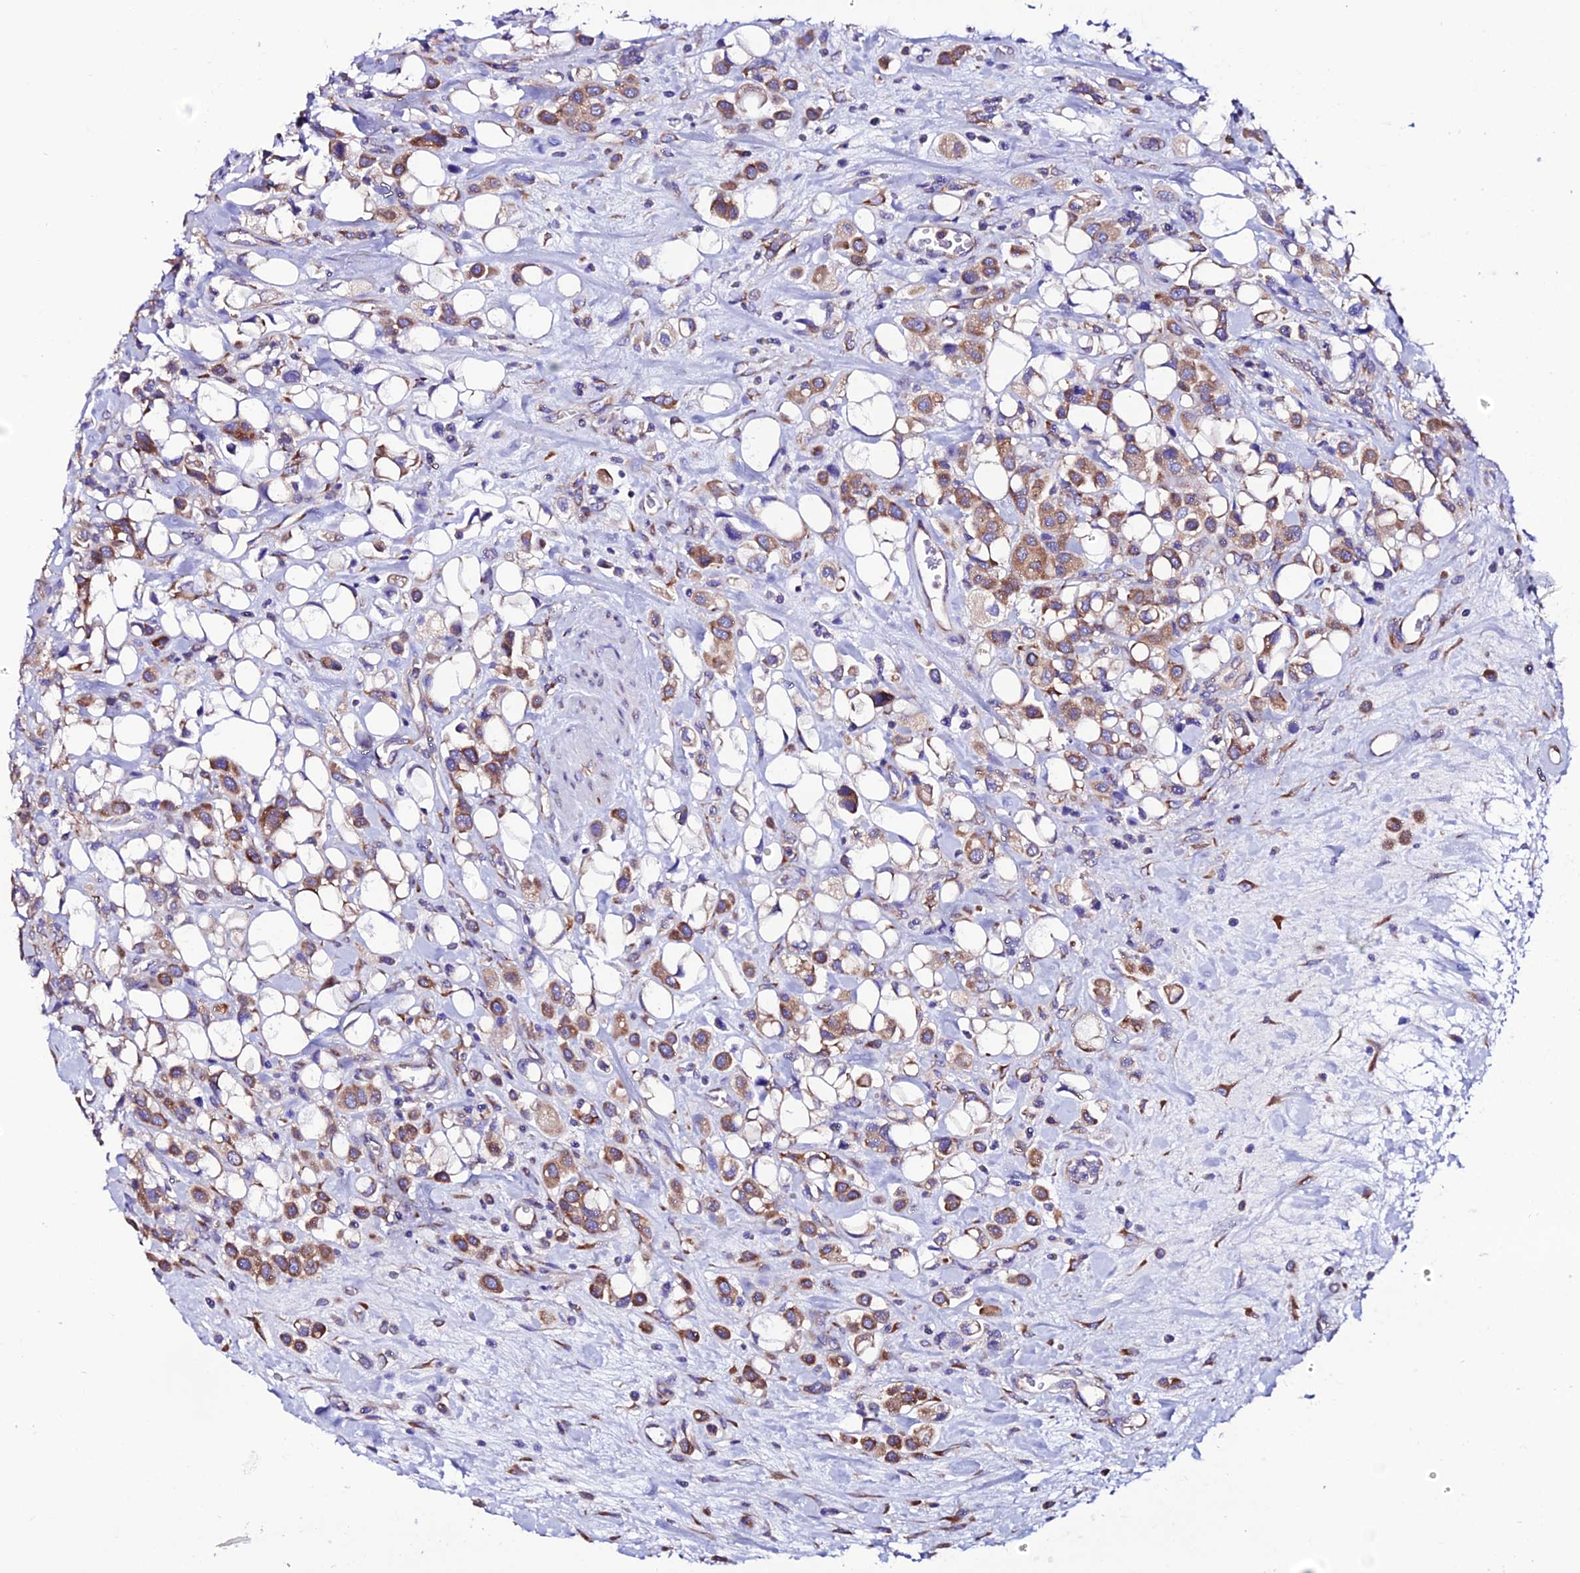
{"staining": {"intensity": "moderate", "quantity": ">75%", "location": "cytoplasmic/membranous"}, "tissue": "urothelial cancer", "cell_type": "Tumor cells", "image_type": "cancer", "snomed": [{"axis": "morphology", "description": "Urothelial carcinoma, High grade"}, {"axis": "topography", "description": "Urinary bladder"}], "caption": "Immunohistochemical staining of human urothelial cancer displays medium levels of moderate cytoplasmic/membranous expression in approximately >75% of tumor cells. The staining was performed using DAB, with brown indicating positive protein expression. Nuclei are stained blue with hematoxylin.", "gene": "EEF1G", "patient": {"sex": "male", "age": 50}}